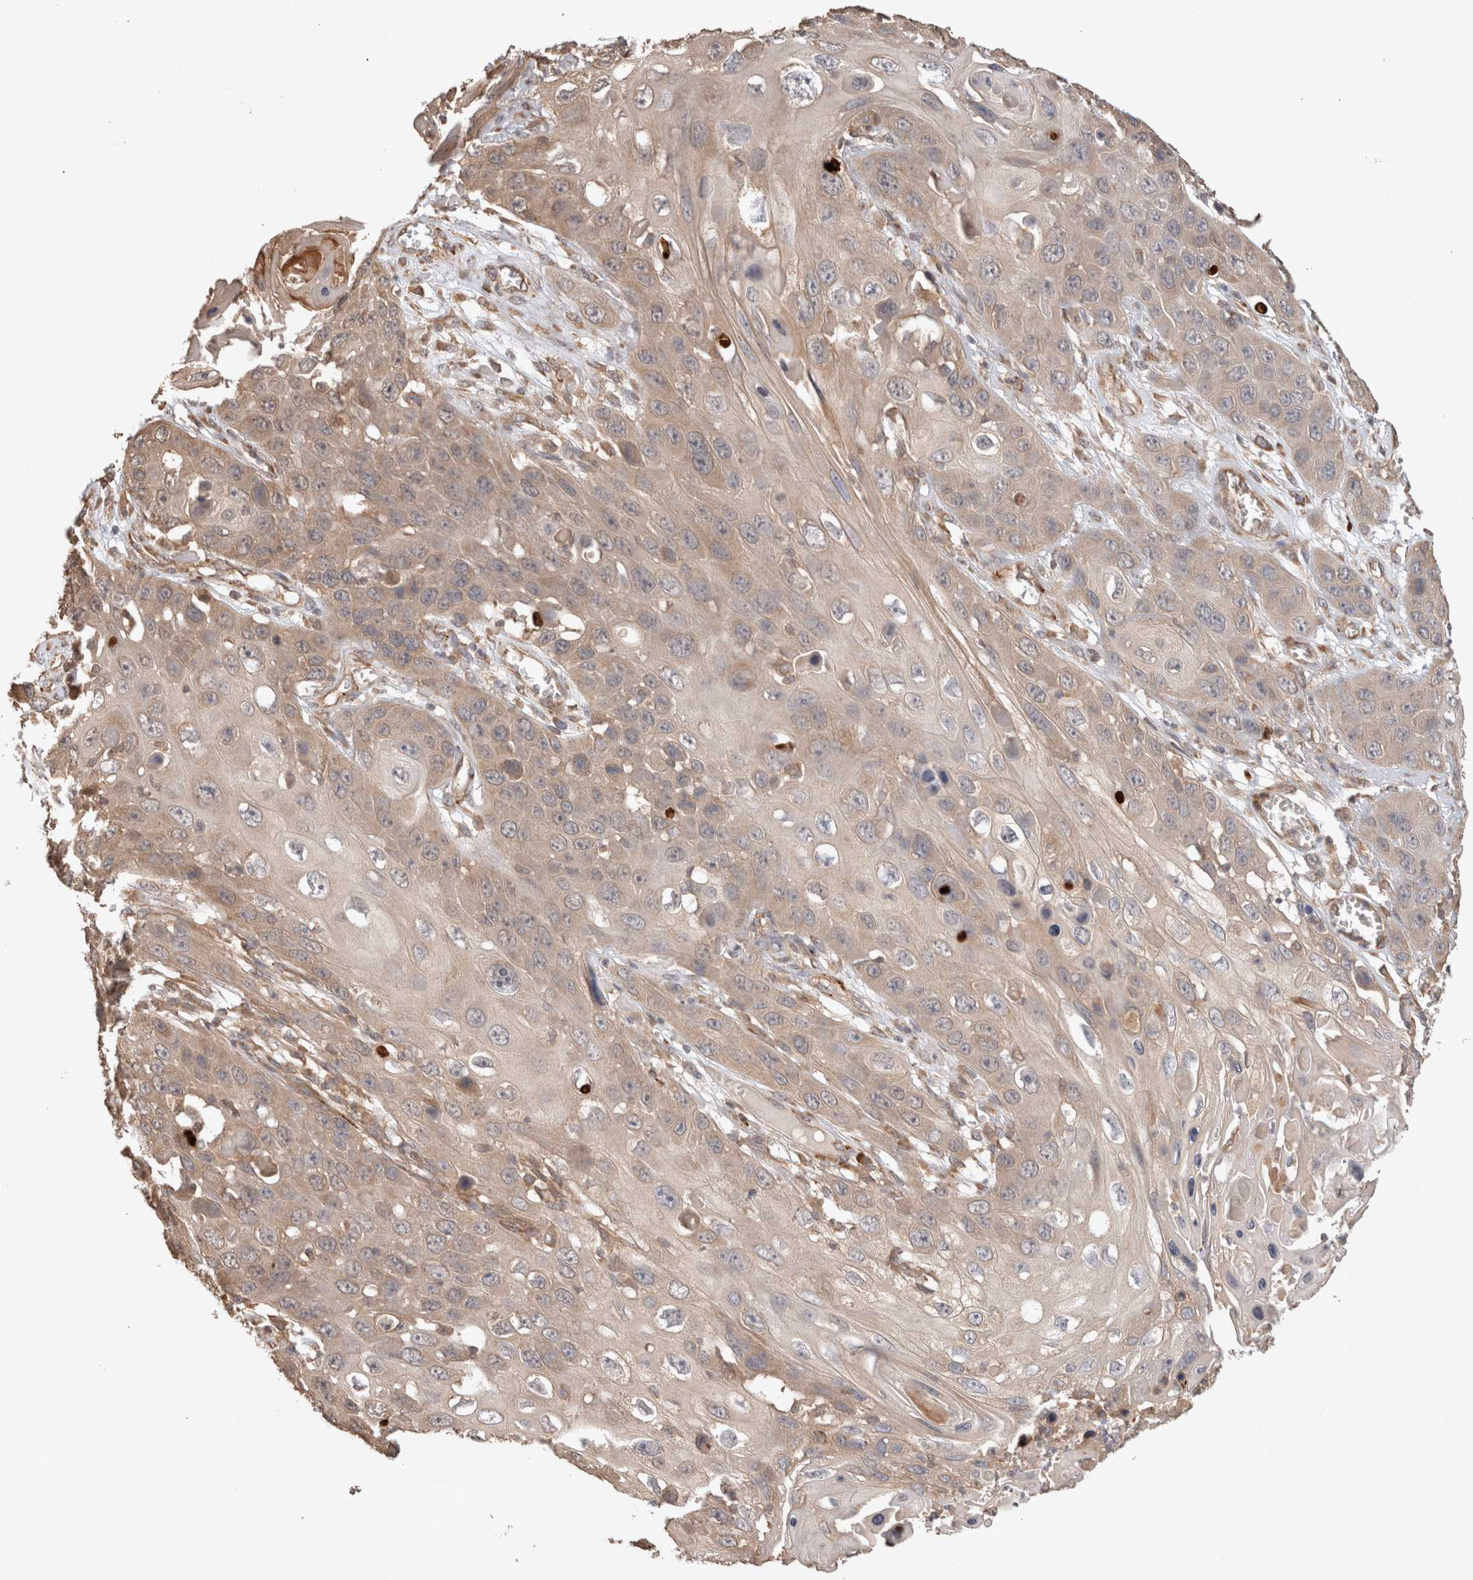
{"staining": {"intensity": "weak", "quantity": ">75%", "location": "cytoplasmic/membranous"}, "tissue": "skin cancer", "cell_type": "Tumor cells", "image_type": "cancer", "snomed": [{"axis": "morphology", "description": "Squamous cell carcinoma, NOS"}, {"axis": "topography", "description": "Skin"}], "caption": "Tumor cells demonstrate low levels of weak cytoplasmic/membranous staining in about >75% of cells in skin cancer (squamous cell carcinoma).", "gene": "HROB", "patient": {"sex": "male", "age": 55}}